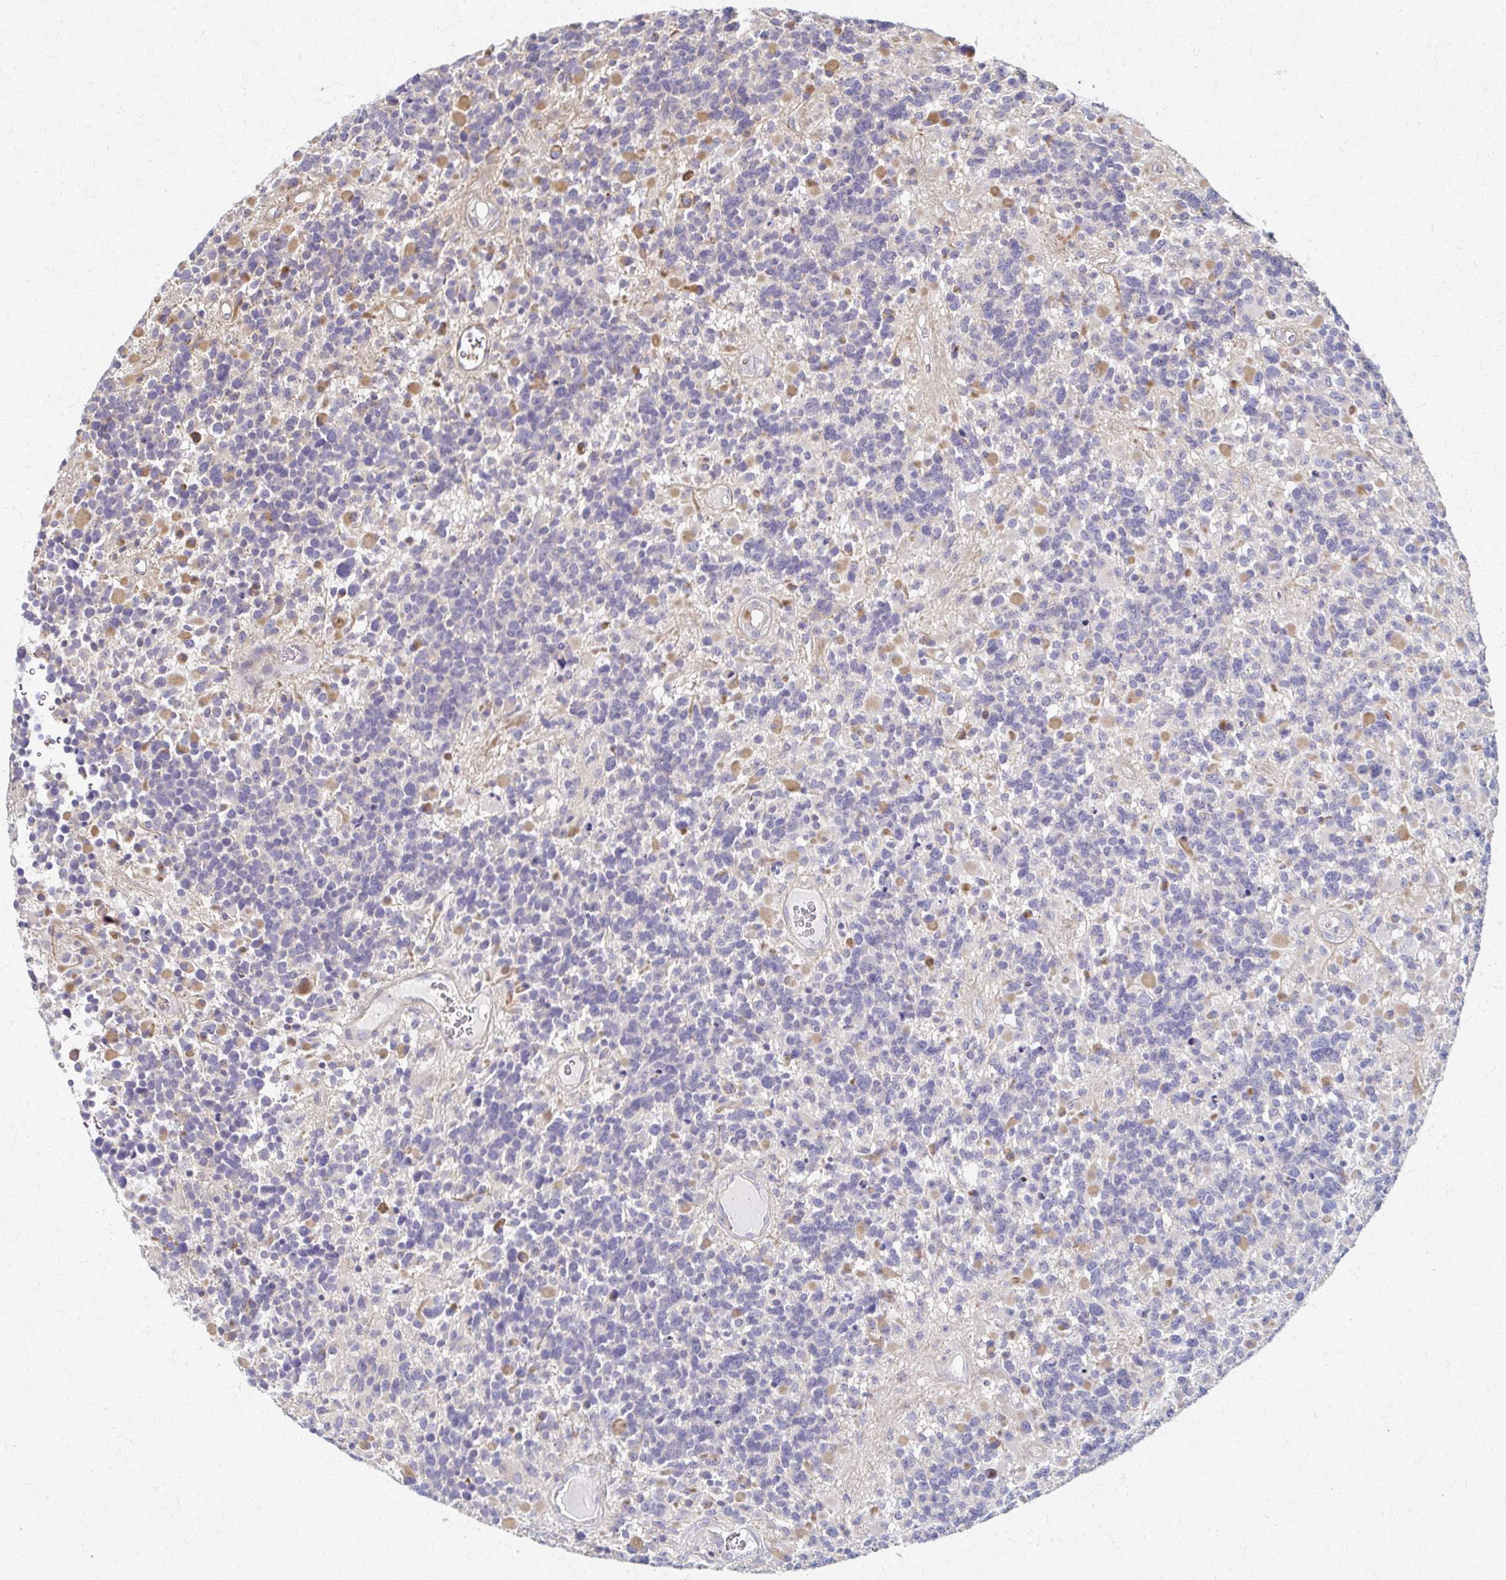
{"staining": {"intensity": "negative", "quantity": "none", "location": "none"}, "tissue": "glioma", "cell_type": "Tumor cells", "image_type": "cancer", "snomed": [{"axis": "morphology", "description": "Glioma, malignant, High grade"}, {"axis": "topography", "description": "Brain"}], "caption": "Immunohistochemical staining of malignant glioma (high-grade) shows no significant positivity in tumor cells.", "gene": "EOLA2", "patient": {"sex": "female", "age": 40}}